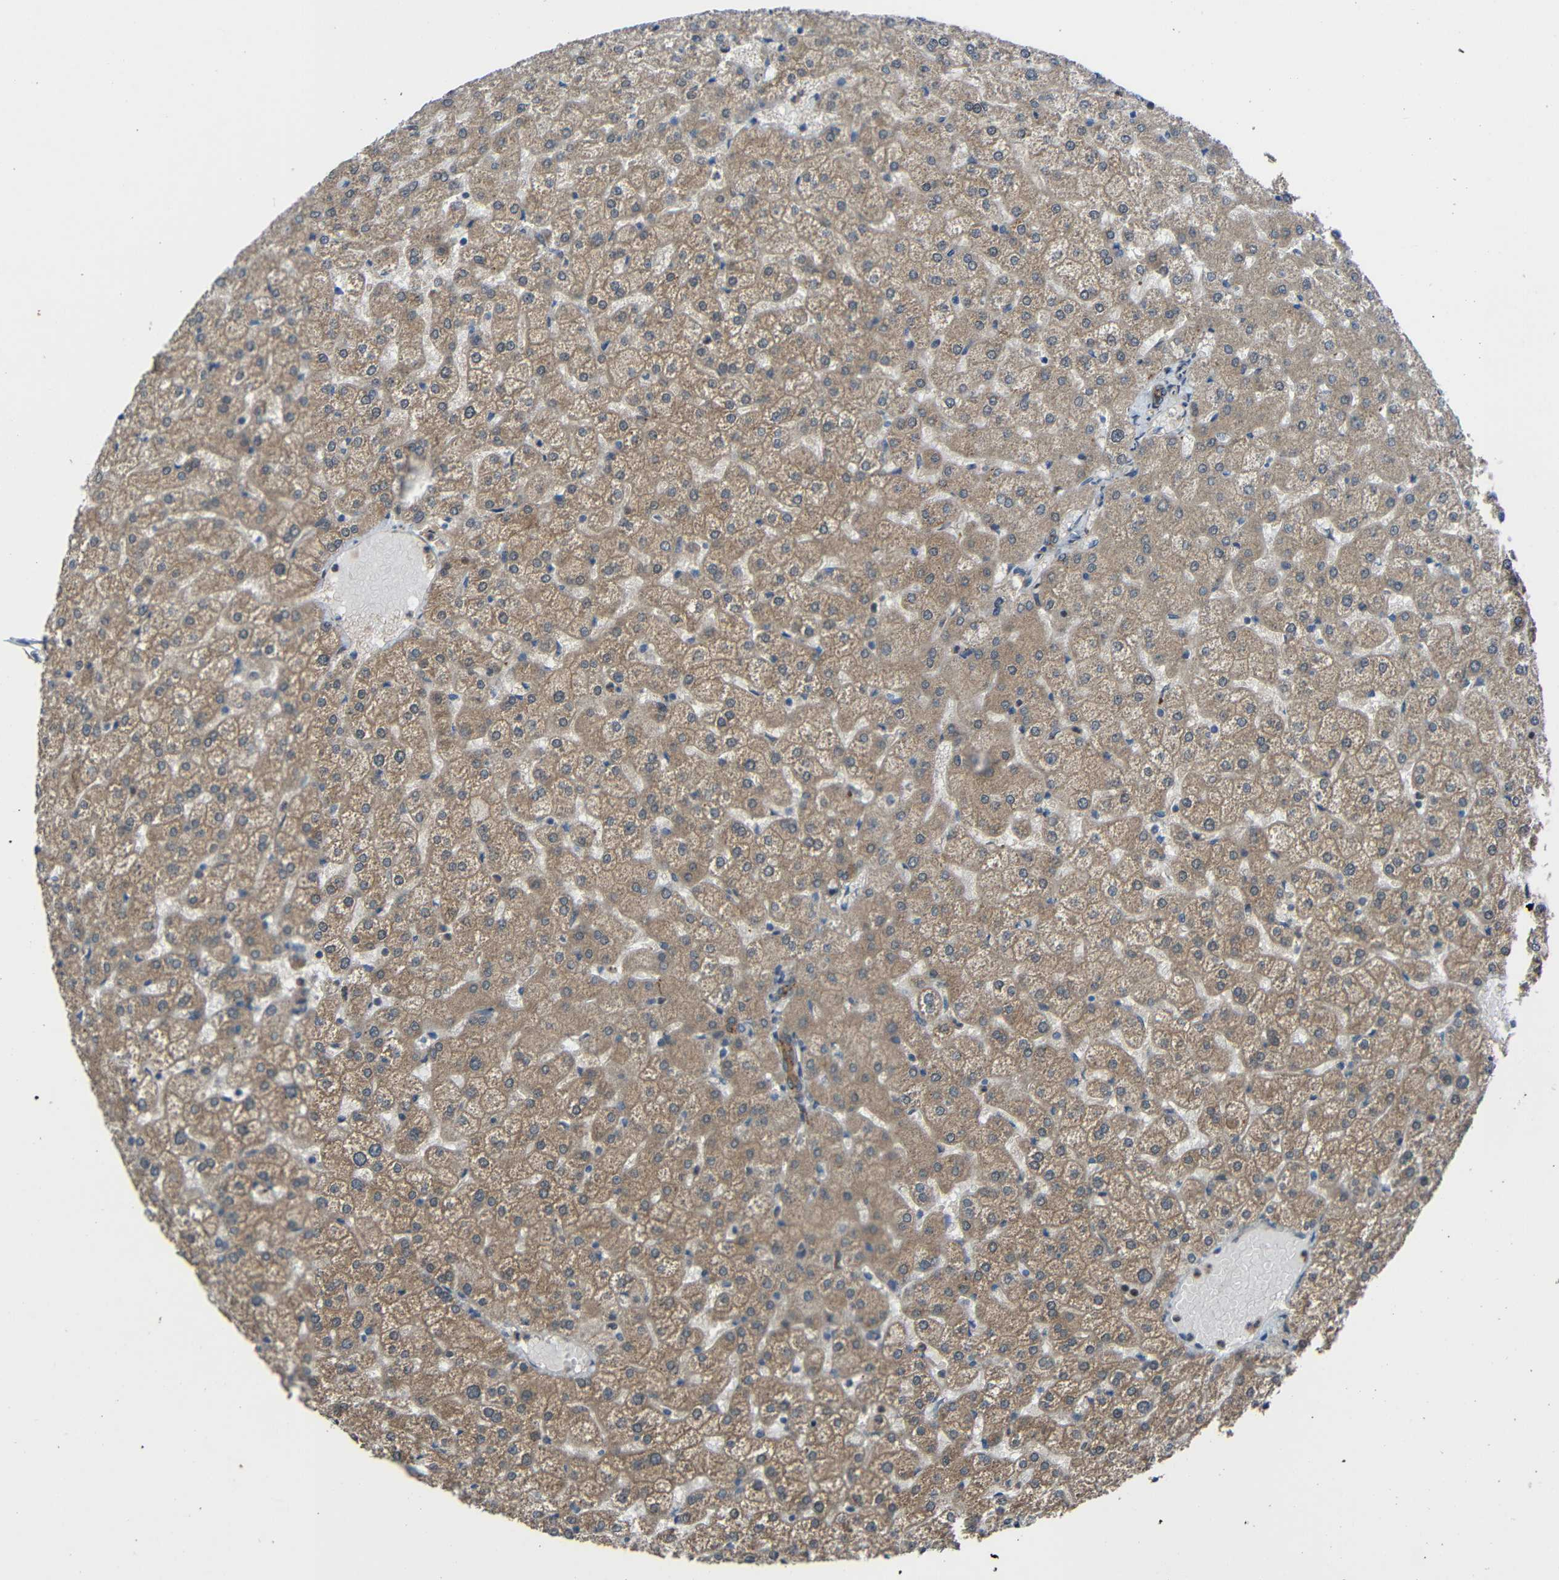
{"staining": {"intensity": "moderate", "quantity": ">75%", "location": "cytoplasmic/membranous"}, "tissue": "liver", "cell_type": "Cholangiocytes", "image_type": "normal", "snomed": [{"axis": "morphology", "description": "Normal tissue, NOS"}, {"axis": "topography", "description": "Liver"}], "caption": "A medium amount of moderate cytoplasmic/membranous expression is appreciated in about >75% of cholangiocytes in unremarkable liver.", "gene": "CHST9", "patient": {"sex": "female", "age": 32}}